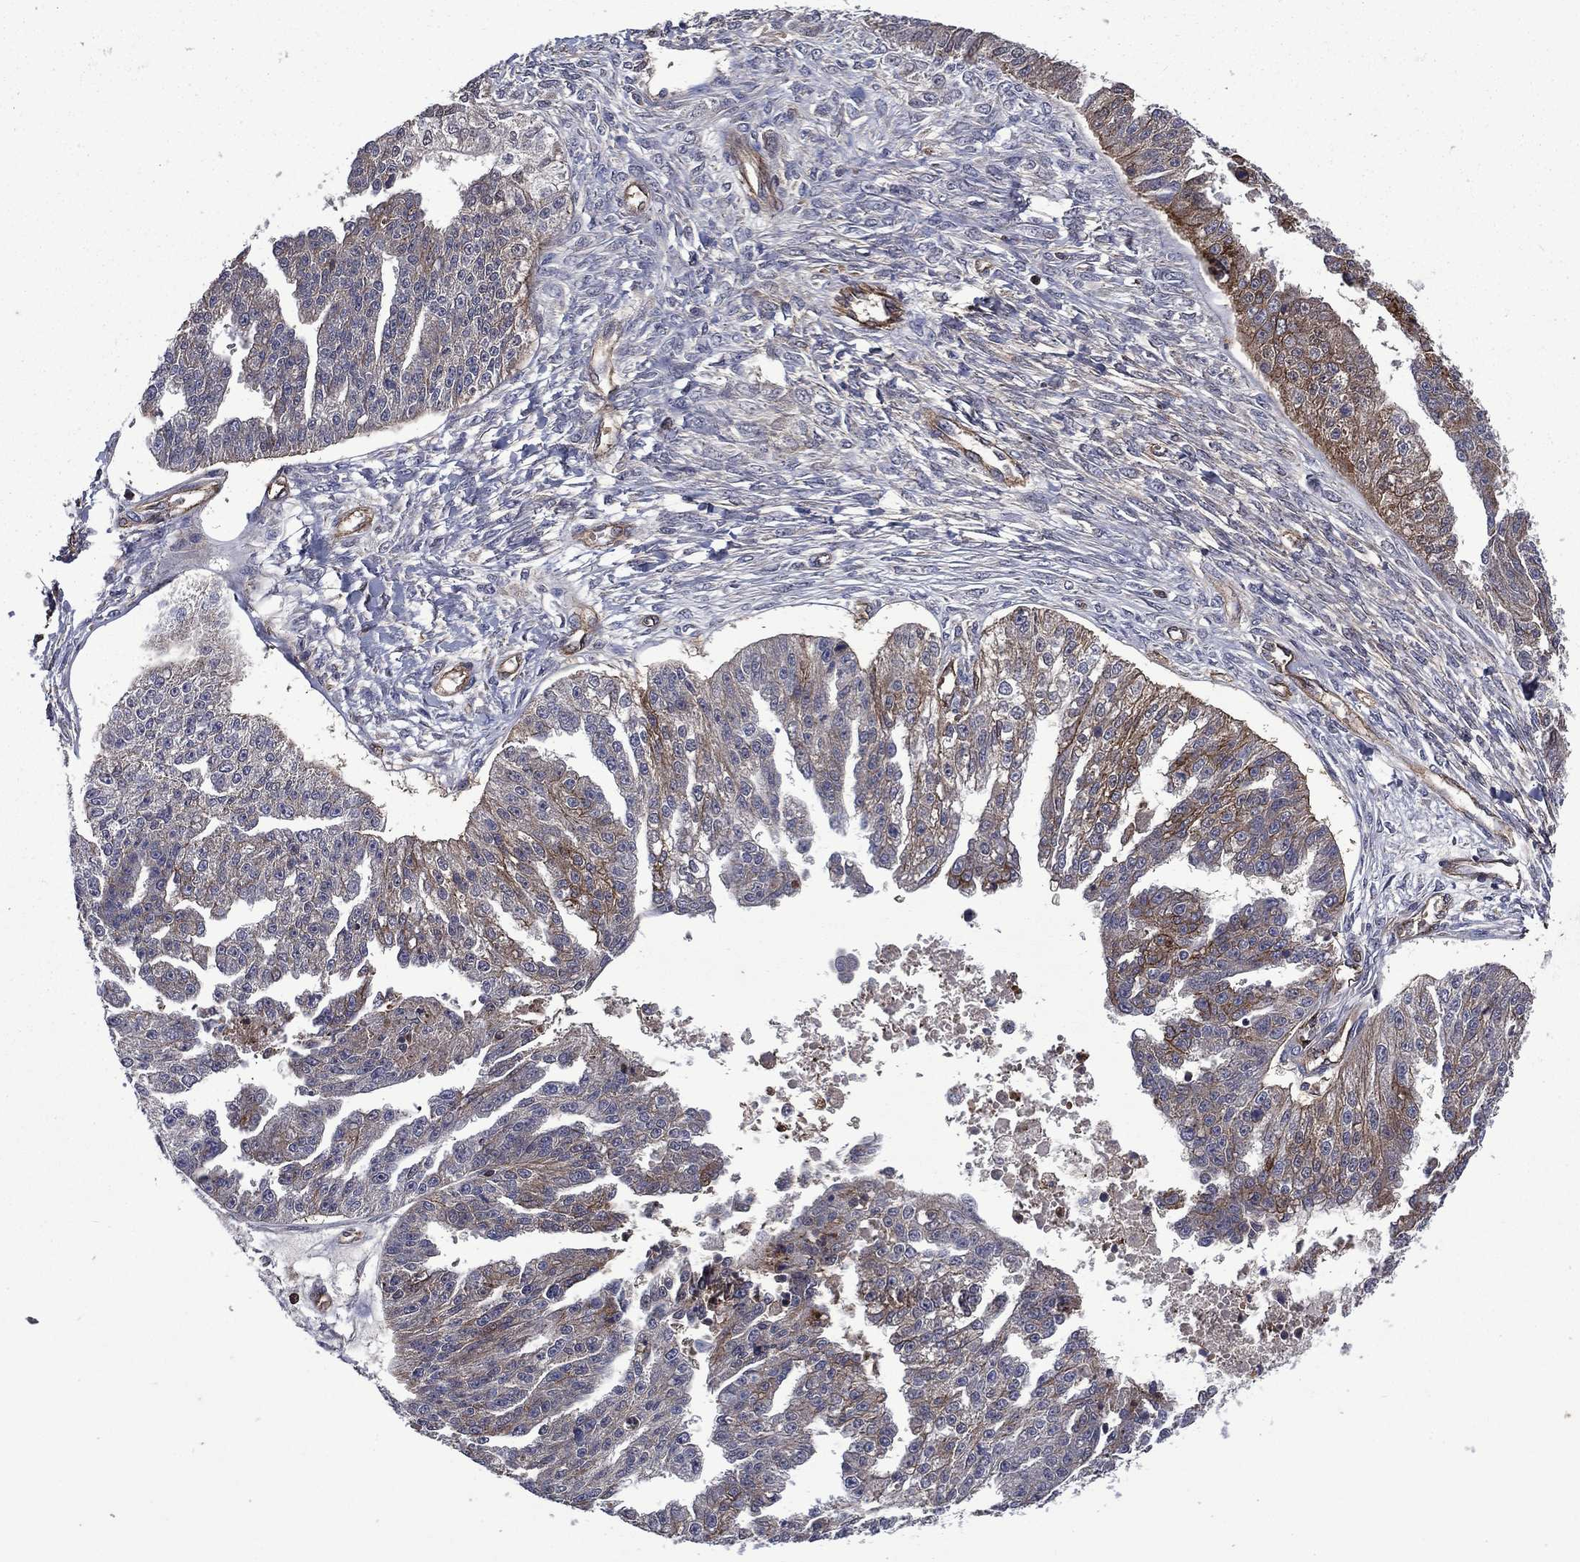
{"staining": {"intensity": "moderate", "quantity": "<25%", "location": "cytoplasmic/membranous"}, "tissue": "ovarian cancer", "cell_type": "Tumor cells", "image_type": "cancer", "snomed": [{"axis": "morphology", "description": "Cystadenocarcinoma, serous, NOS"}, {"axis": "topography", "description": "Ovary"}], "caption": "Brown immunohistochemical staining in serous cystadenocarcinoma (ovarian) exhibits moderate cytoplasmic/membranous expression in about <25% of tumor cells. (brown staining indicates protein expression, while blue staining denotes nuclei).", "gene": "PLPP3", "patient": {"sex": "female", "age": 58}}